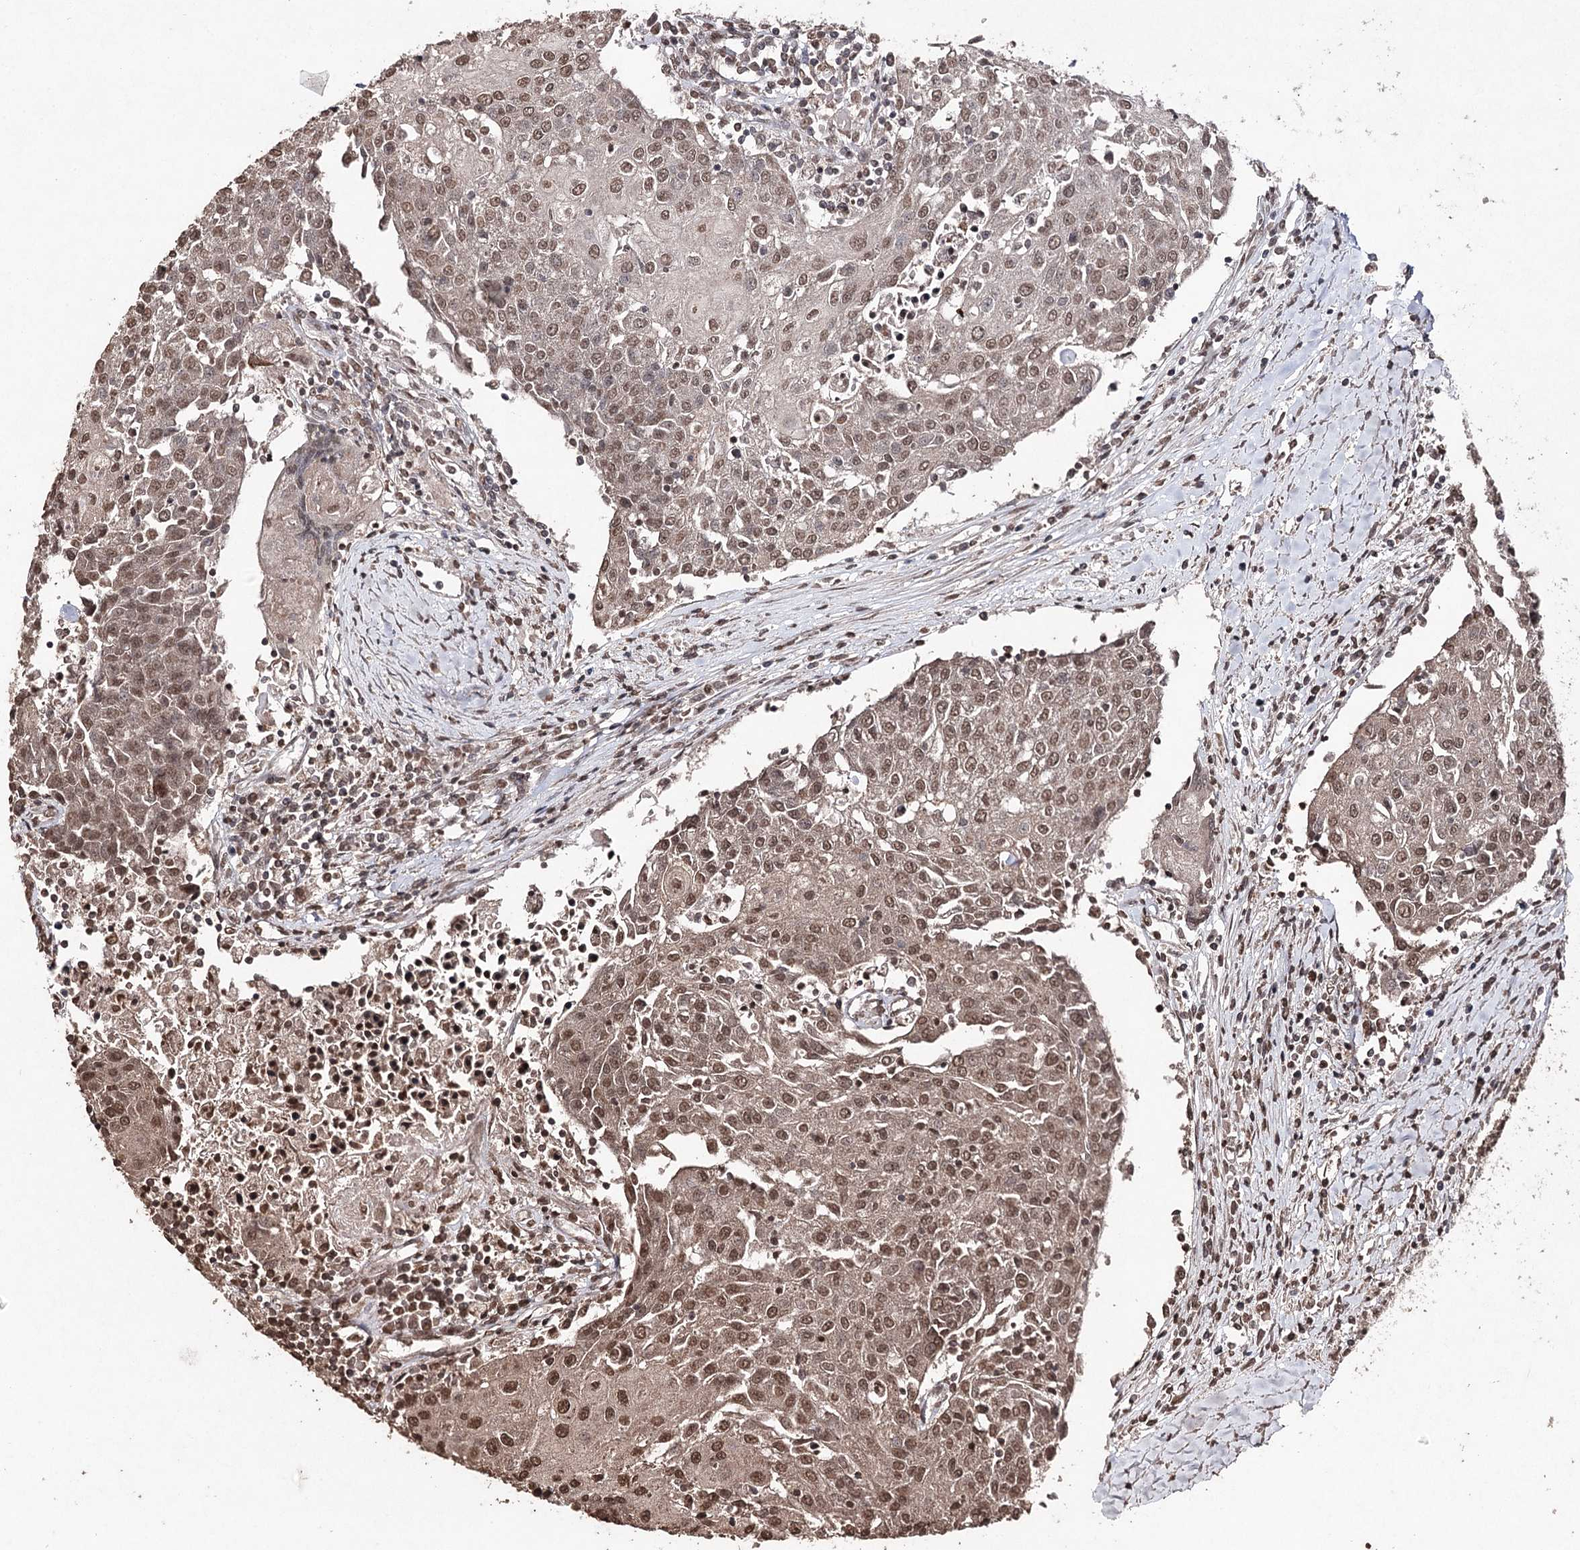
{"staining": {"intensity": "moderate", "quantity": ">75%", "location": "nuclear"}, "tissue": "urothelial cancer", "cell_type": "Tumor cells", "image_type": "cancer", "snomed": [{"axis": "morphology", "description": "Urothelial carcinoma, High grade"}, {"axis": "topography", "description": "Urinary bladder"}], "caption": "Immunohistochemical staining of human urothelial carcinoma (high-grade) reveals moderate nuclear protein positivity in approximately >75% of tumor cells.", "gene": "ATG14", "patient": {"sex": "female", "age": 85}}